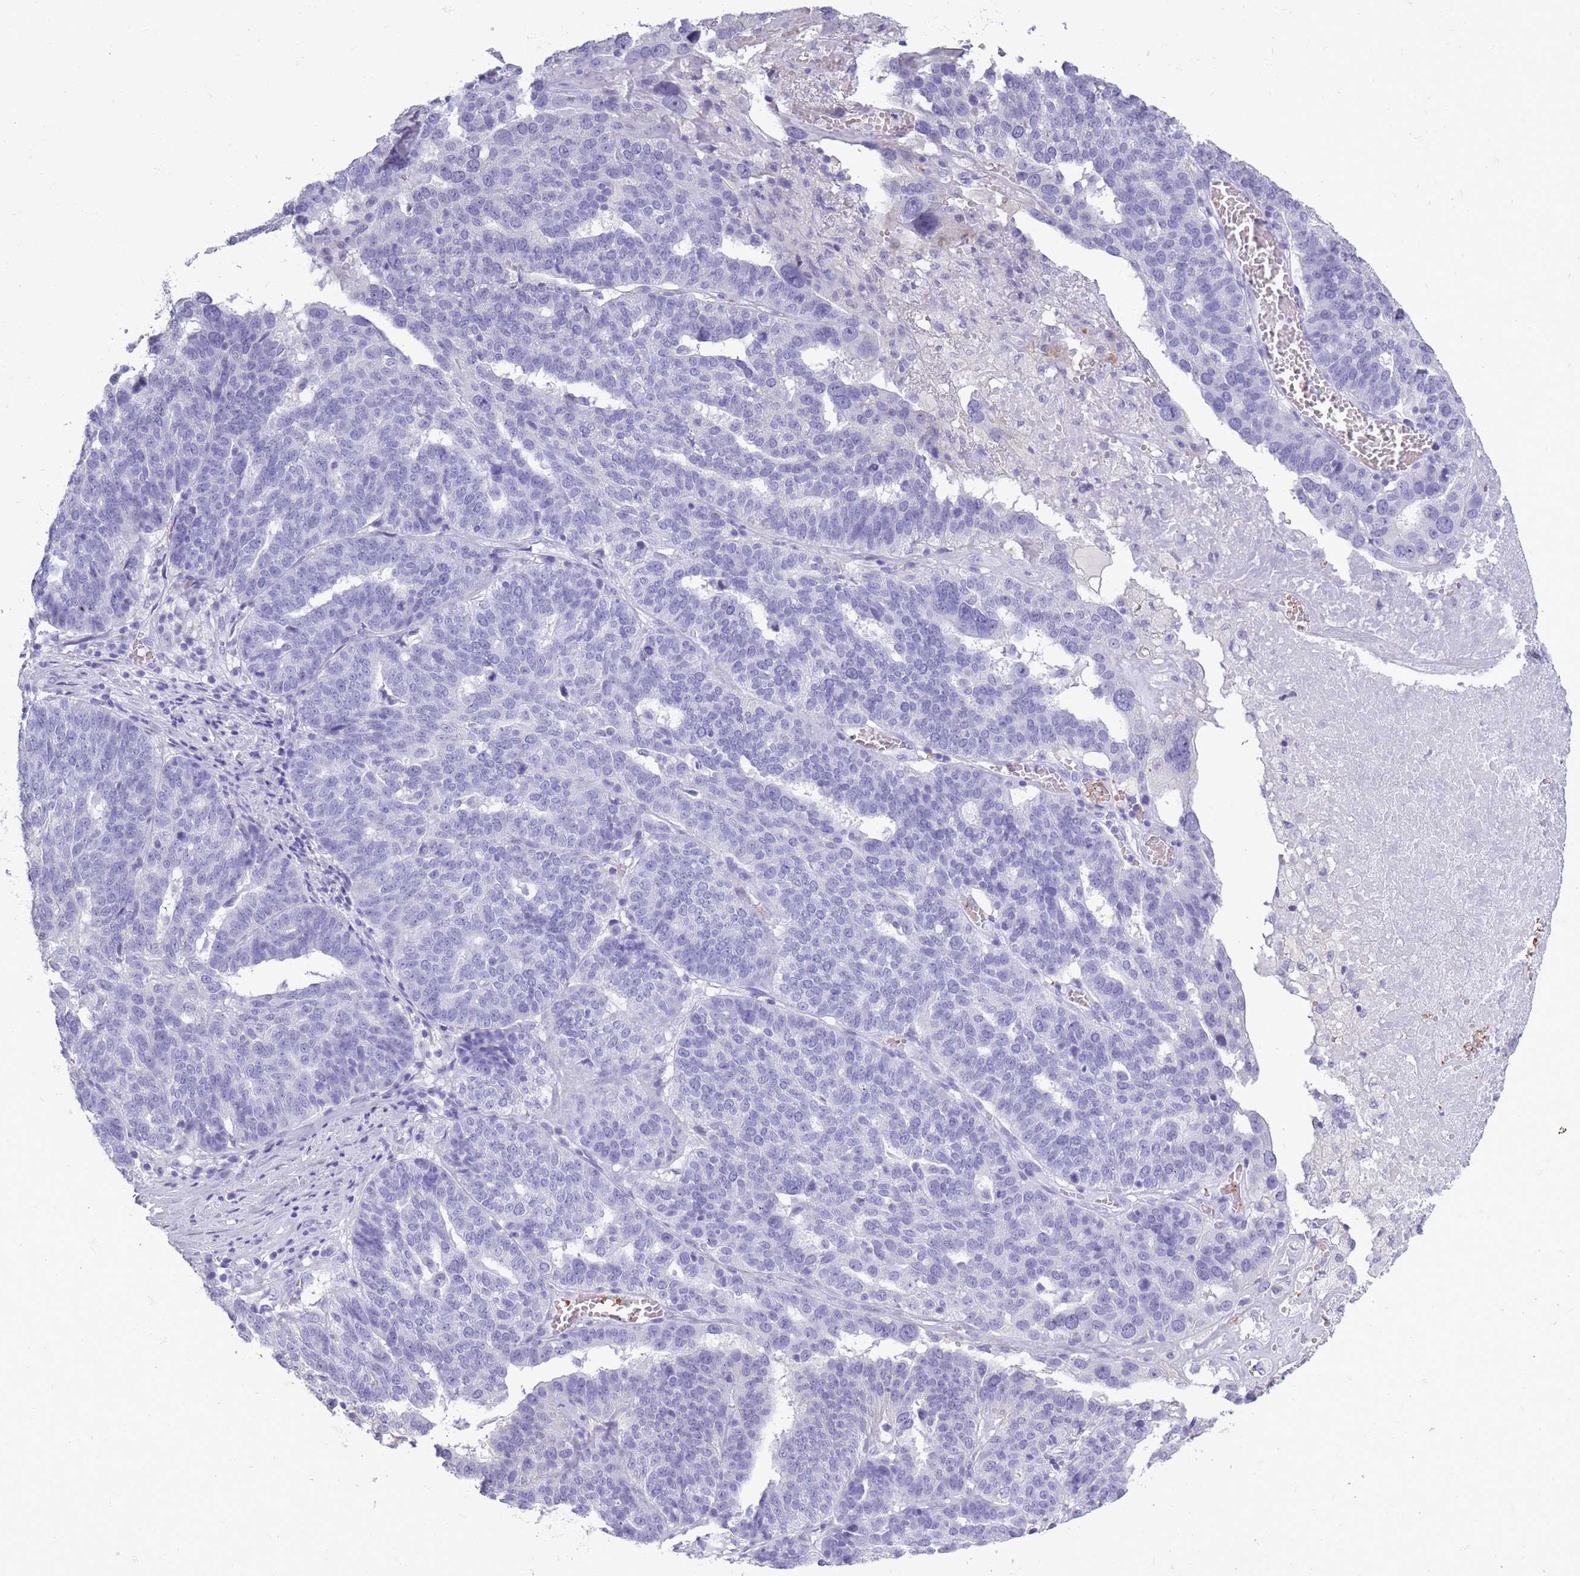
{"staining": {"intensity": "negative", "quantity": "none", "location": "none"}, "tissue": "ovarian cancer", "cell_type": "Tumor cells", "image_type": "cancer", "snomed": [{"axis": "morphology", "description": "Cystadenocarcinoma, serous, NOS"}, {"axis": "topography", "description": "Ovary"}], "caption": "IHC image of ovarian cancer stained for a protein (brown), which reveals no expression in tumor cells.", "gene": "OR7C1", "patient": {"sex": "female", "age": 59}}